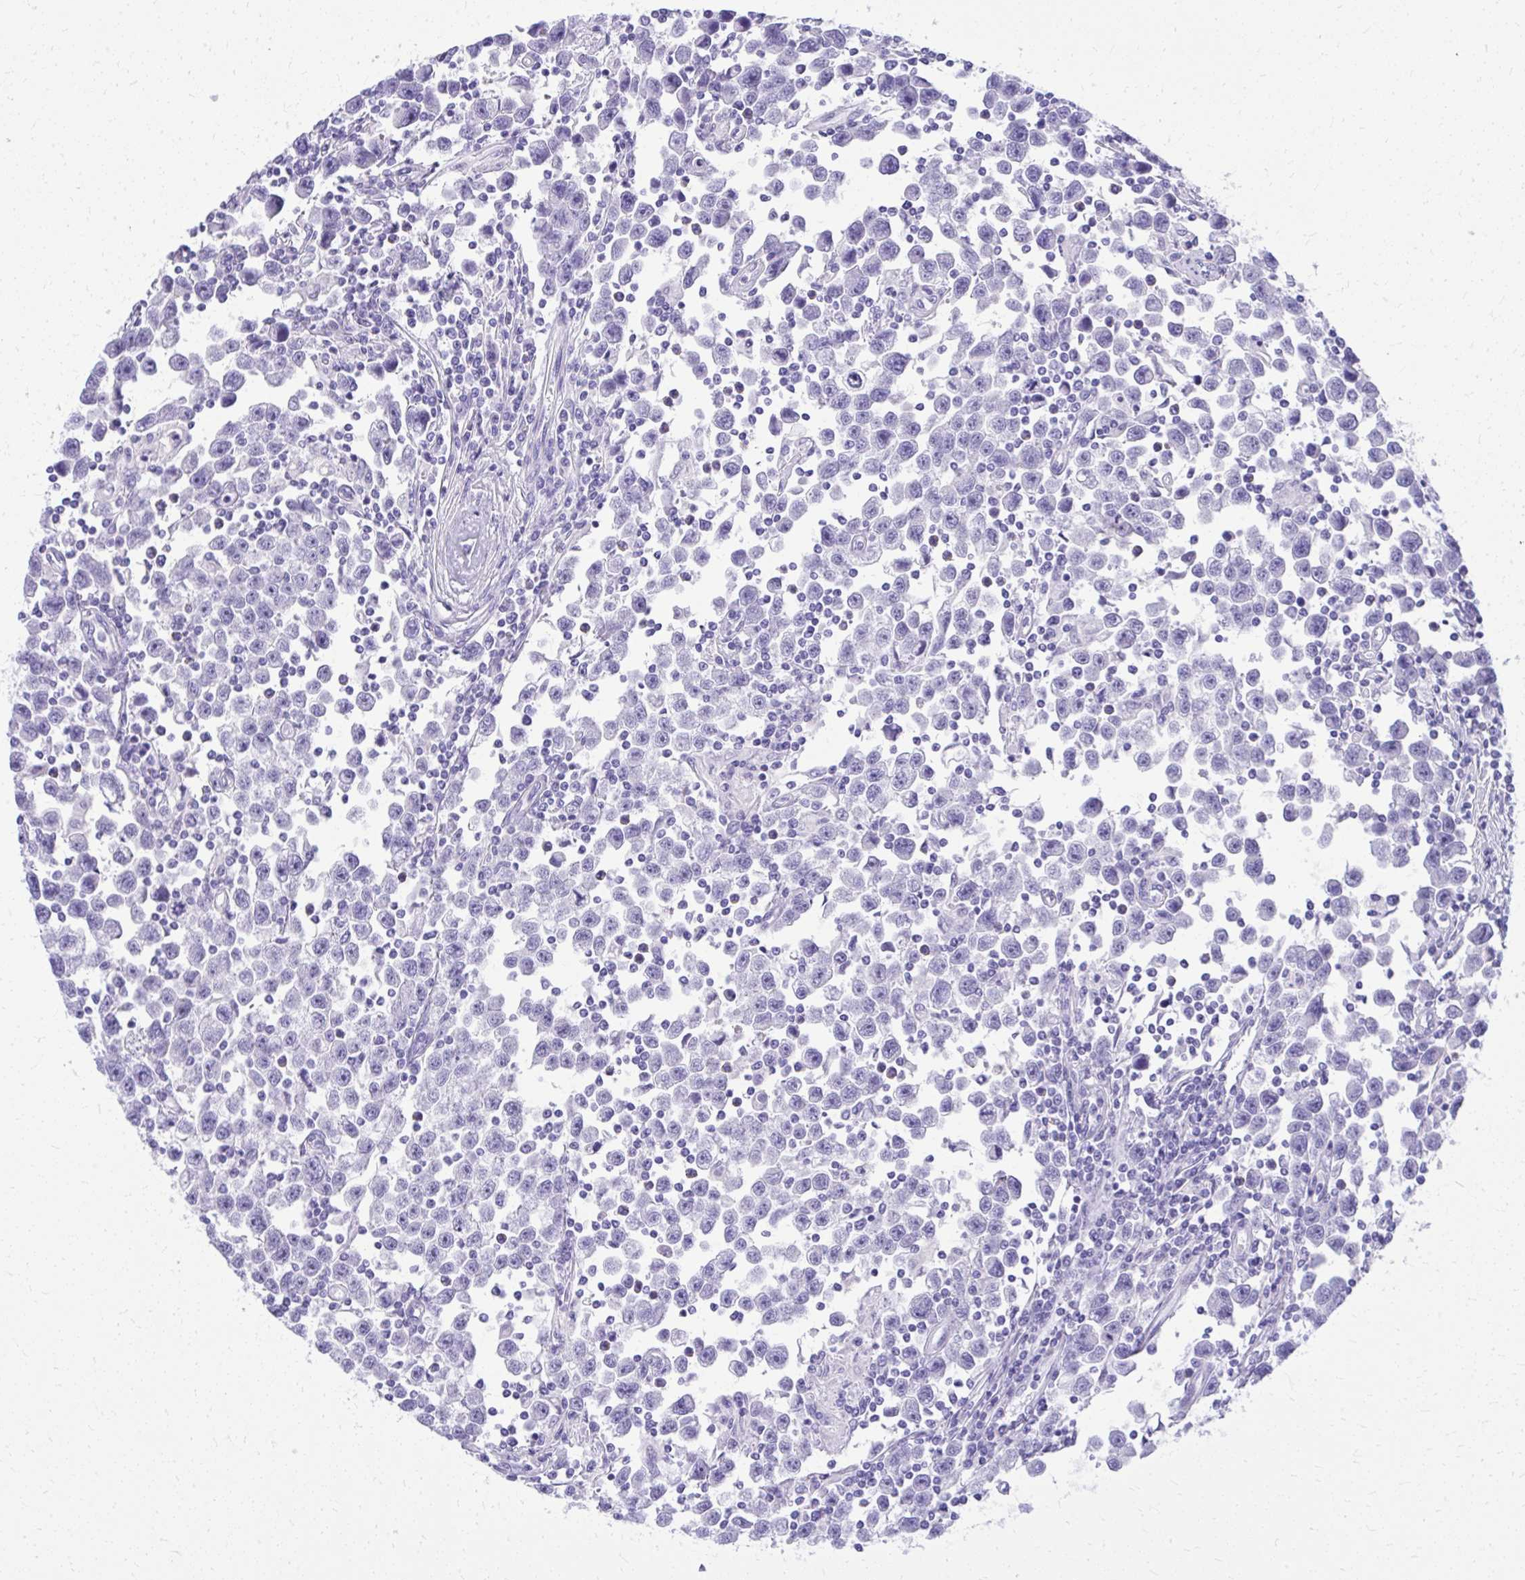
{"staining": {"intensity": "negative", "quantity": "none", "location": "none"}, "tissue": "testis cancer", "cell_type": "Tumor cells", "image_type": "cancer", "snomed": [{"axis": "morphology", "description": "Seminoma, NOS"}, {"axis": "topography", "description": "Testis"}], "caption": "This is an IHC histopathology image of testis seminoma. There is no expression in tumor cells.", "gene": "BCL6B", "patient": {"sex": "male", "age": 31}}